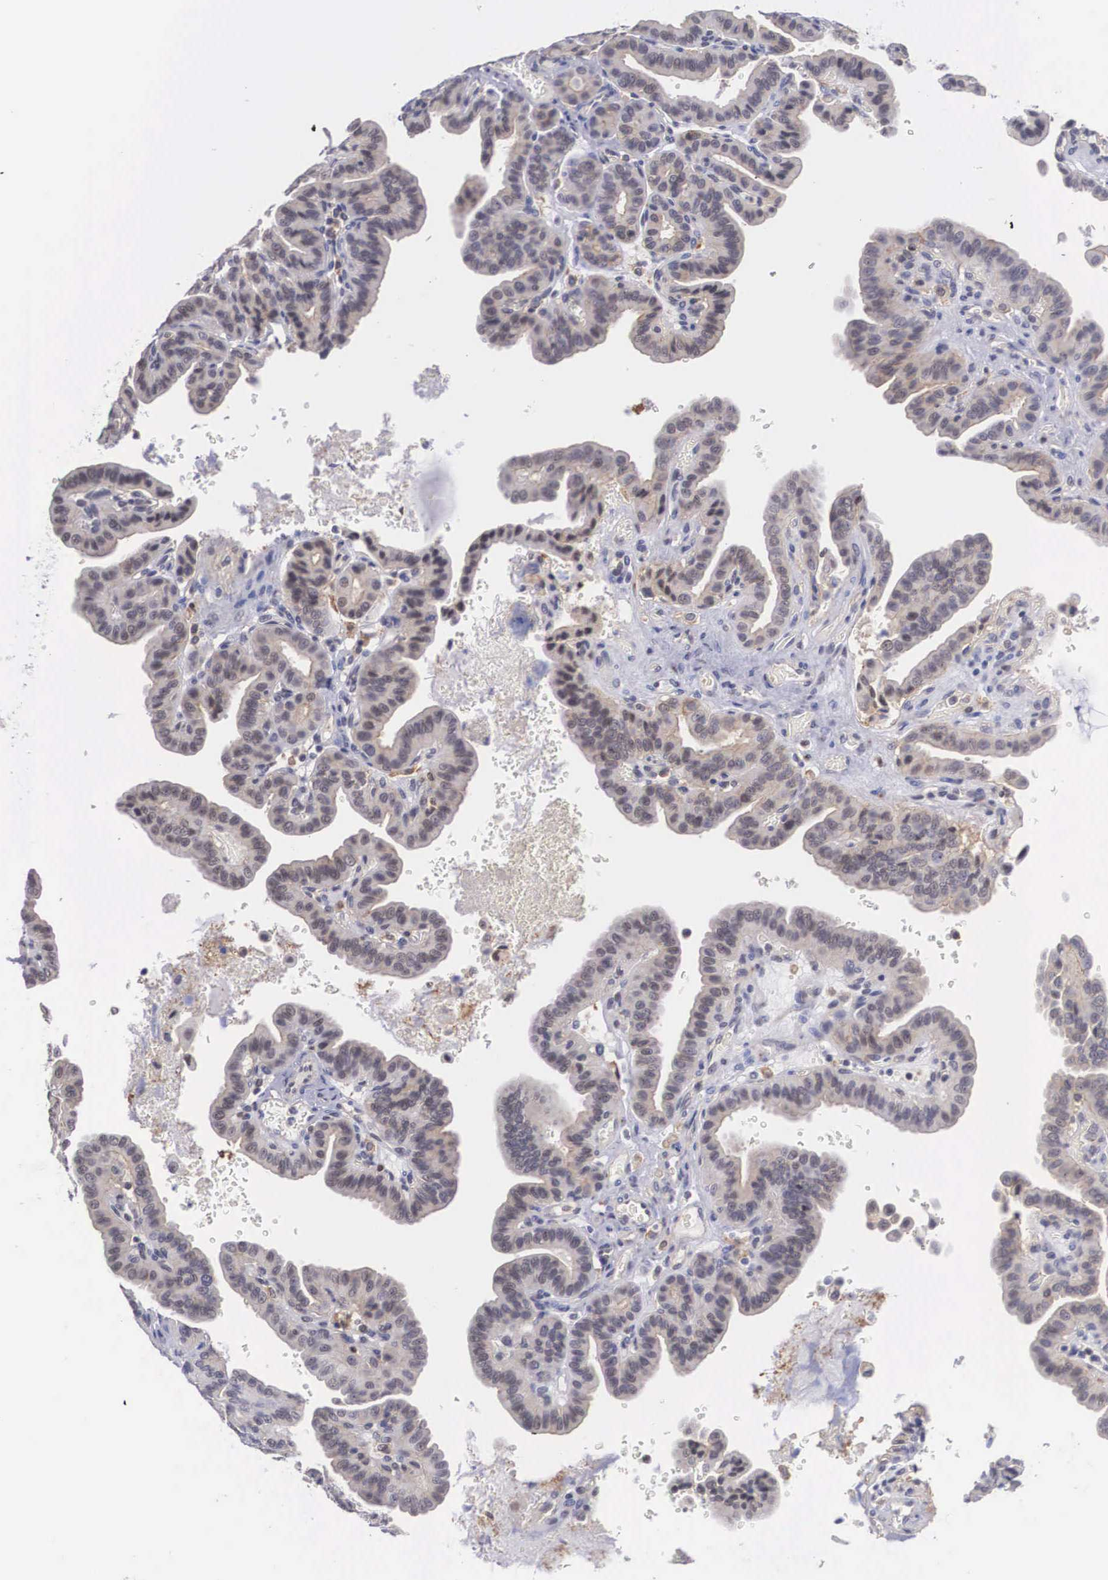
{"staining": {"intensity": "weak", "quantity": "25%-75%", "location": "cytoplasmic/membranous"}, "tissue": "thyroid cancer", "cell_type": "Tumor cells", "image_type": "cancer", "snomed": [{"axis": "morphology", "description": "Papillary adenocarcinoma, NOS"}, {"axis": "topography", "description": "Thyroid gland"}], "caption": "Tumor cells exhibit low levels of weak cytoplasmic/membranous expression in approximately 25%-75% of cells in thyroid cancer. Nuclei are stained in blue.", "gene": "NR4A2", "patient": {"sex": "male", "age": 87}}